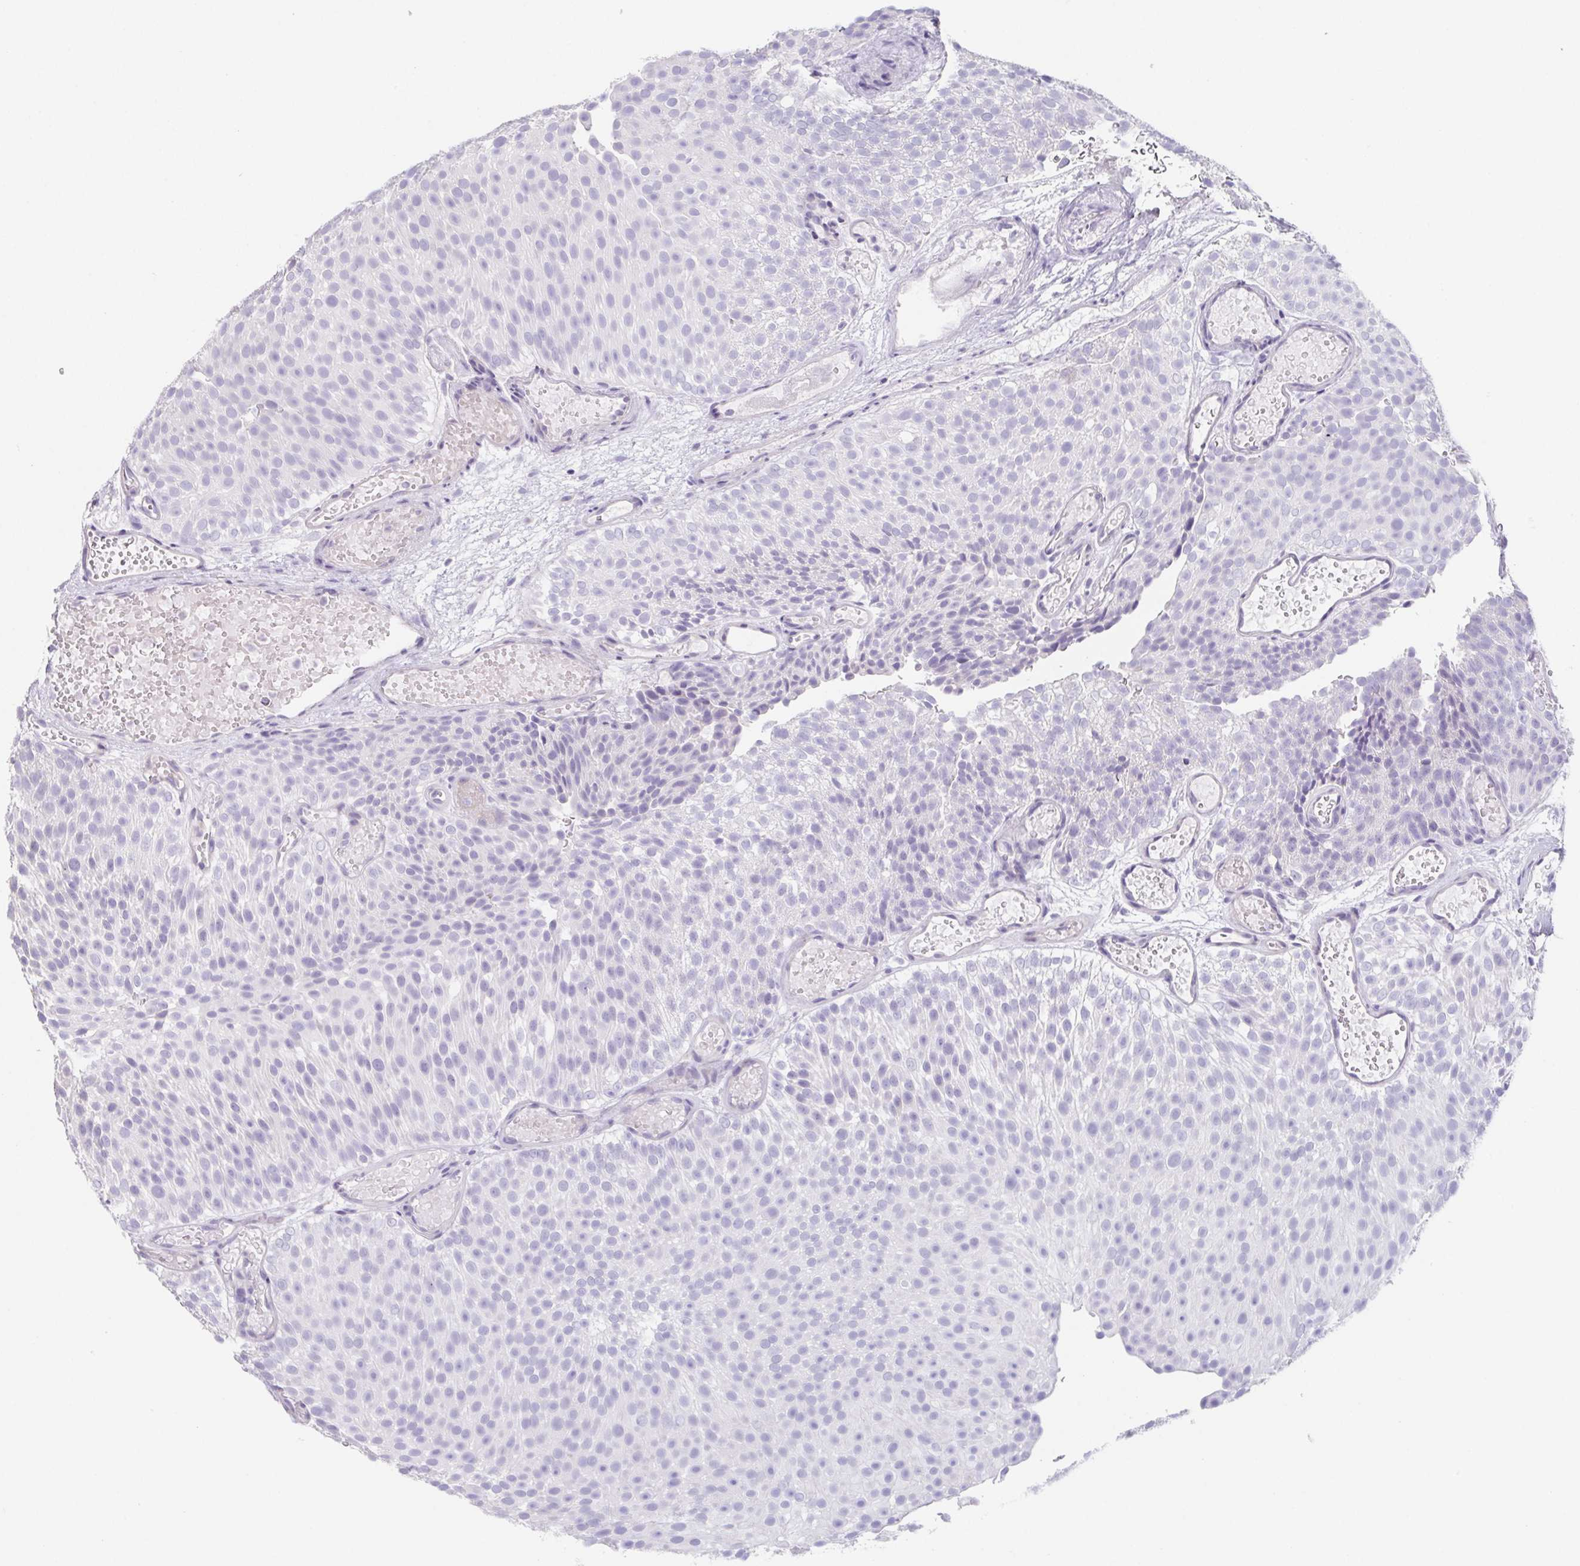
{"staining": {"intensity": "negative", "quantity": "none", "location": "none"}, "tissue": "urothelial cancer", "cell_type": "Tumor cells", "image_type": "cancer", "snomed": [{"axis": "morphology", "description": "Urothelial carcinoma, Low grade"}, {"axis": "topography", "description": "Urinary bladder"}], "caption": "A photomicrograph of urothelial carcinoma (low-grade) stained for a protein demonstrates no brown staining in tumor cells. Brightfield microscopy of immunohistochemistry (IHC) stained with DAB (brown) and hematoxylin (blue), captured at high magnification.", "gene": "HDGFL1", "patient": {"sex": "male", "age": 78}}